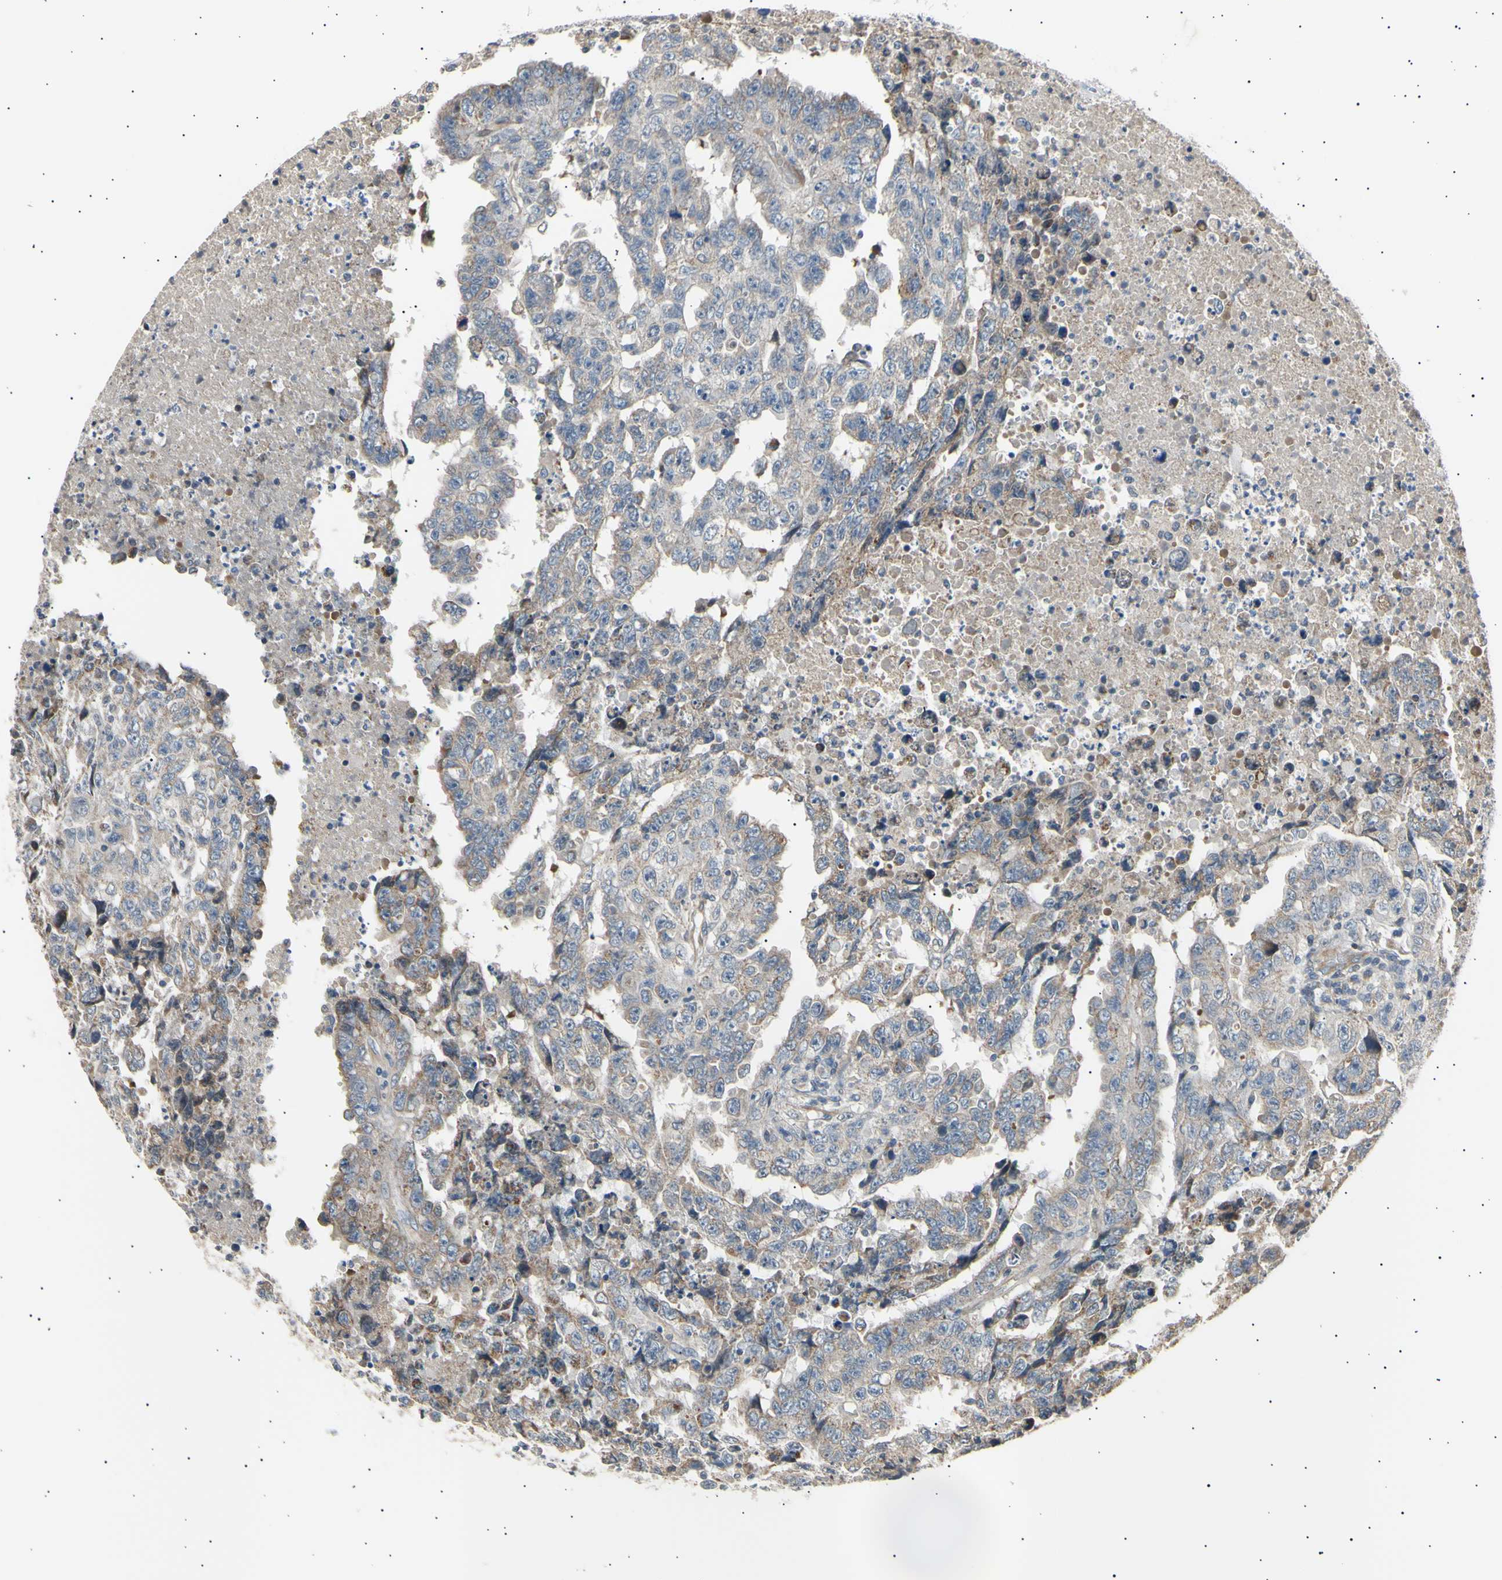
{"staining": {"intensity": "weak", "quantity": ">75%", "location": "cytoplasmic/membranous"}, "tissue": "testis cancer", "cell_type": "Tumor cells", "image_type": "cancer", "snomed": [{"axis": "morphology", "description": "Necrosis, NOS"}, {"axis": "morphology", "description": "Carcinoma, Embryonal, NOS"}, {"axis": "topography", "description": "Testis"}], "caption": "Embryonal carcinoma (testis) tissue exhibits weak cytoplasmic/membranous staining in approximately >75% of tumor cells", "gene": "ITGA6", "patient": {"sex": "male", "age": 19}}